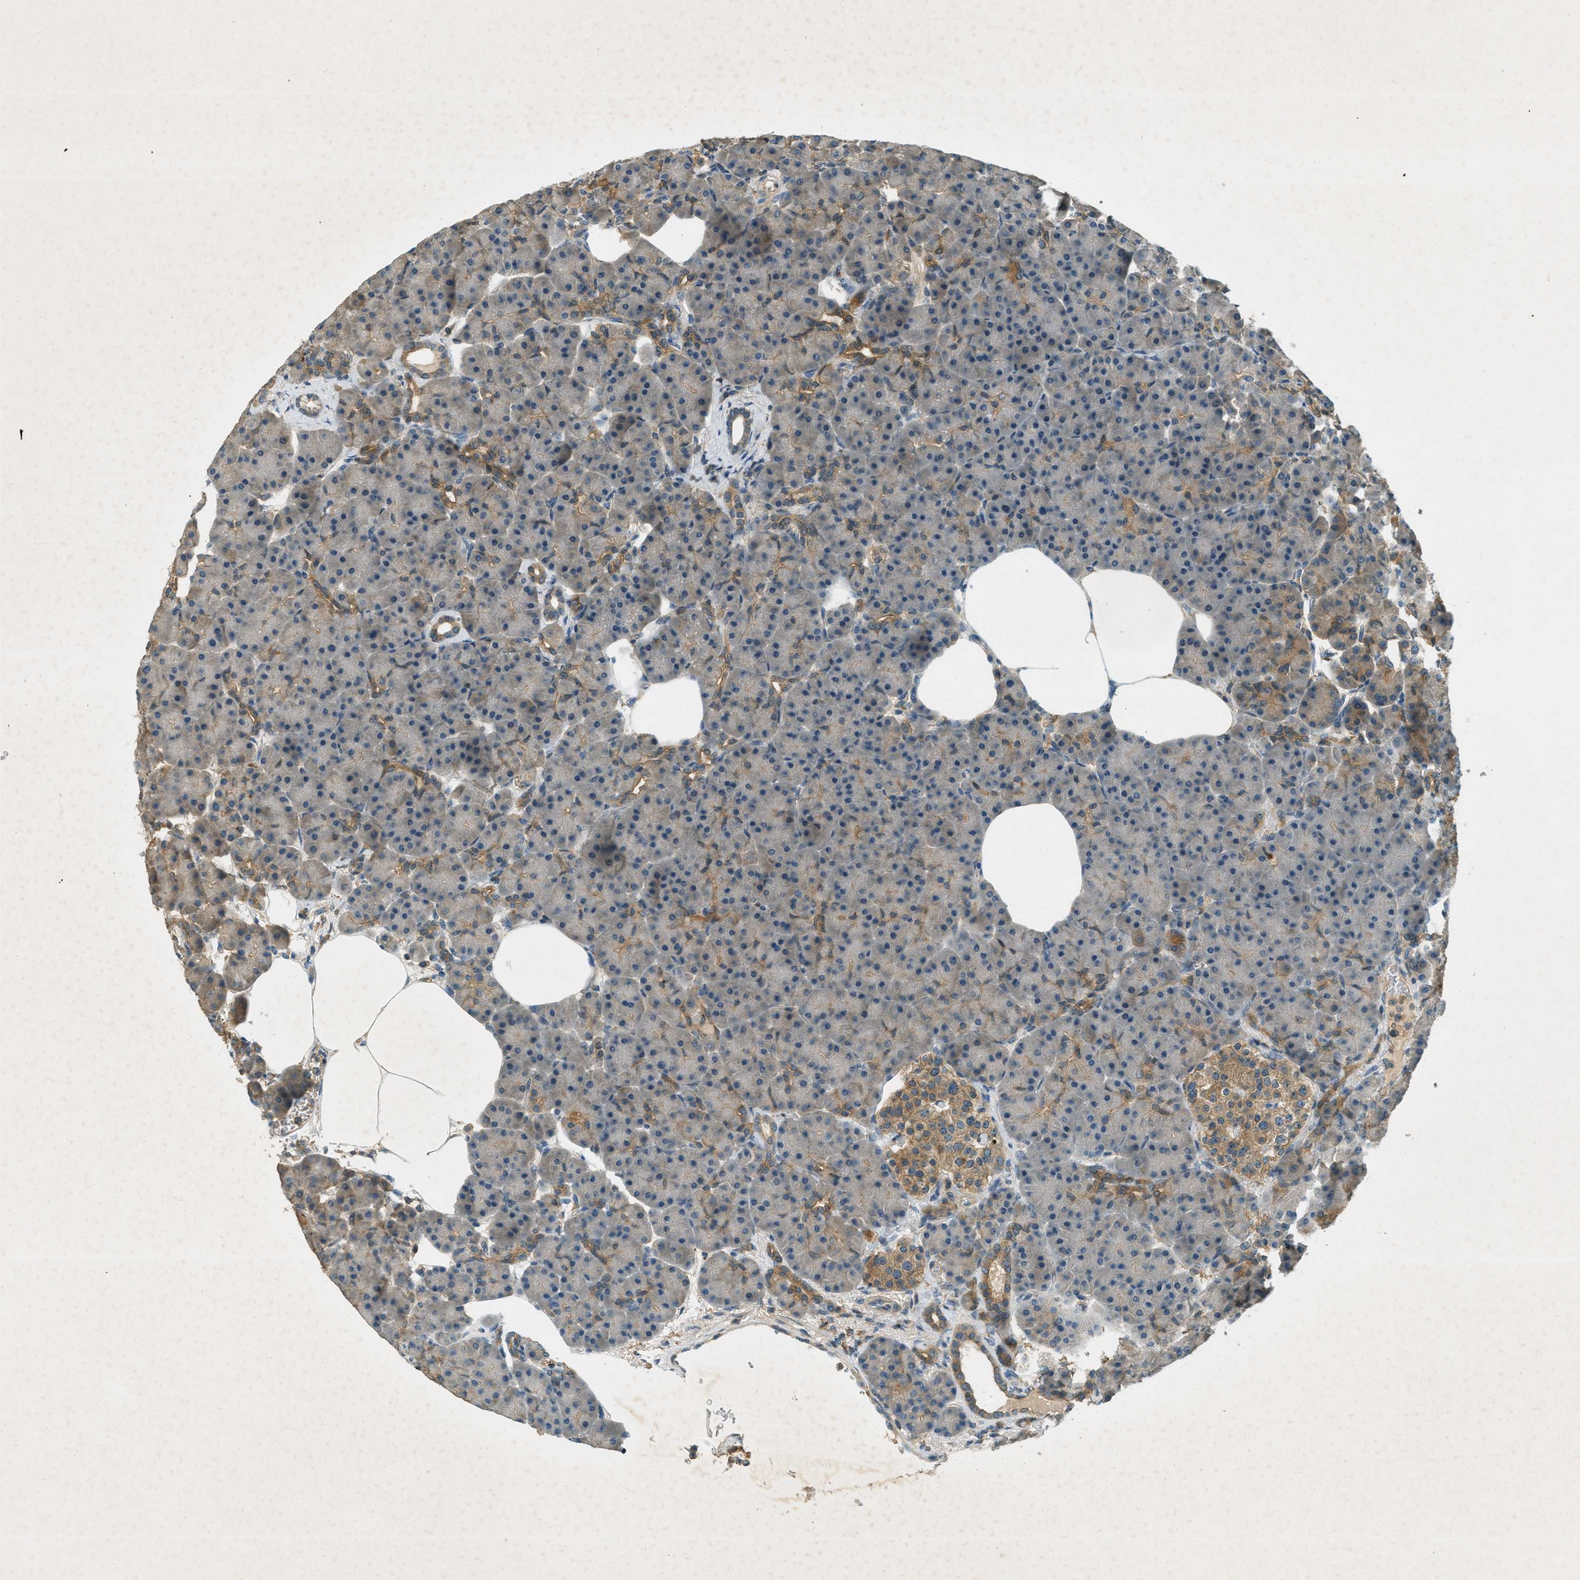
{"staining": {"intensity": "moderate", "quantity": "25%-75%", "location": "cytoplasmic/membranous"}, "tissue": "pancreas", "cell_type": "Exocrine glandular cells", "image_type": "normal", "snomed": [{"axis": "morphology", "description": "Normal tissue, NOS"}, {"axis": "topography", "description": "Pancreas"}], "caption": "Unremarkable pancreas exhibits moderate cytoplasmic/membranous expression in about 25%-75% of exocrine glandular cells, visualized by immunohistochemistry. Immunohistochemistry (ihc) stains the protein of interest in brown and the nuclei are stained blue.", "gene": "NUDT4B", "patient": {"sex": "female", "age": 70}}